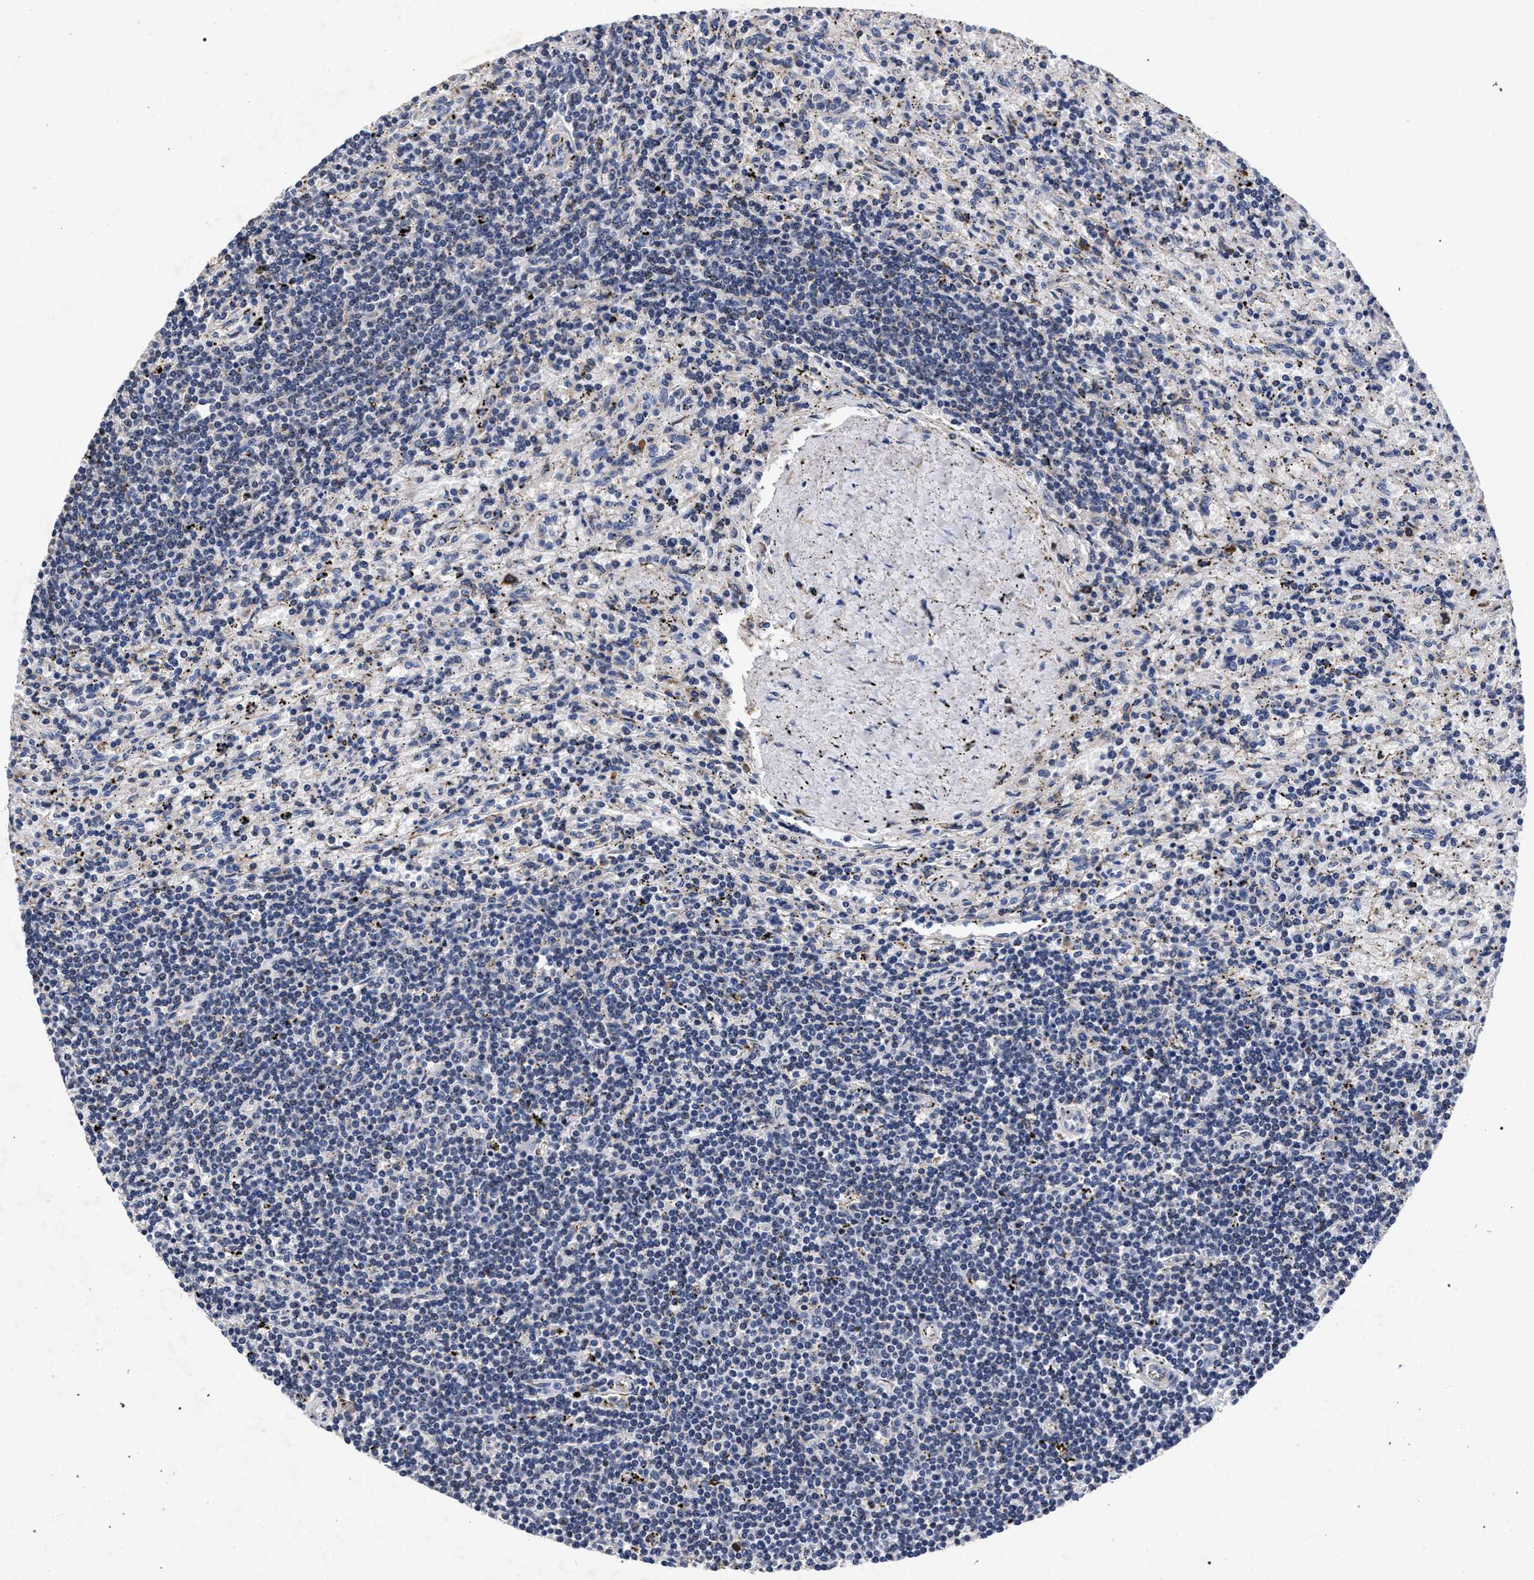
{"staining": {"intensity": "negative", "quantity": "none", "location": "none"}, "tissue": "lymphoma", "cell_type": "Tumor cells", "image_type": "cancer", "snomed": [{"axis": "morphology", "description": "Malignant lymphoma, non-Hodgkin's type, Low grade"}, {"axis": "topography", "description": "Spleen"}], "caption": "Photomicrograph shows no significant protein positivity in tumor cells of low-grade malignant lymphoma, non-Hodgkin's type.", "gene": "CFAP95", "patient": {"sex": "male", "age": 76}}